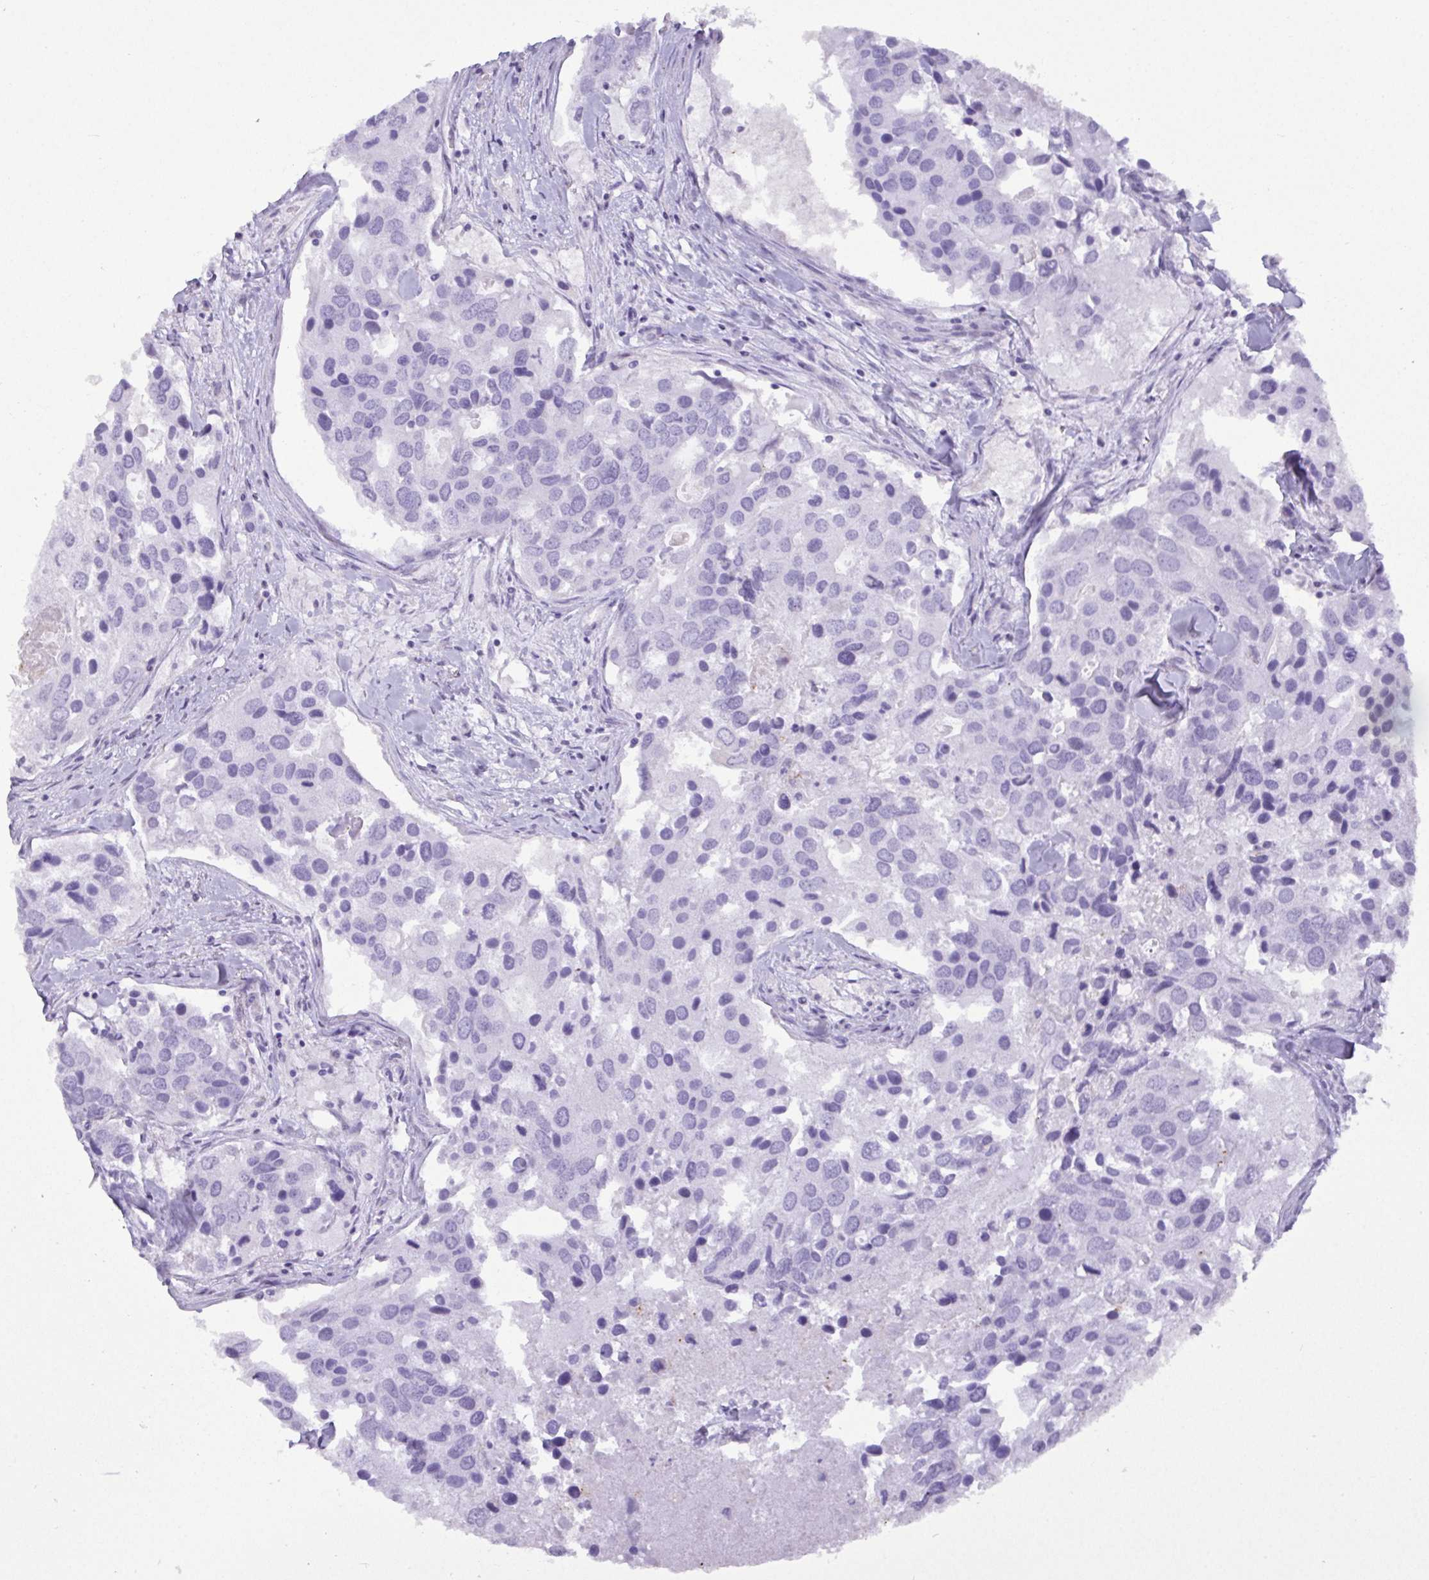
{"staining": {"intensity": "negative", "quantity": "none", "location": "none"}, "tissue": "breast cancer", "cell_type": "Tumor cells", "image_type": "cancer", "snomed": [{"axis": "morphology", "description": "Duct carcinoma"}, {"axis": "topography", "description": "Breast"}], "caption": "A histopathology image of breast cancer (infiltrating ductal carcinoma) stained for a protein demonstrates no brown staining in tumor cells. Nuclei are stained in blue.", "gene": "C4orf33", "patient": {"sex": "female", "age": 83}}